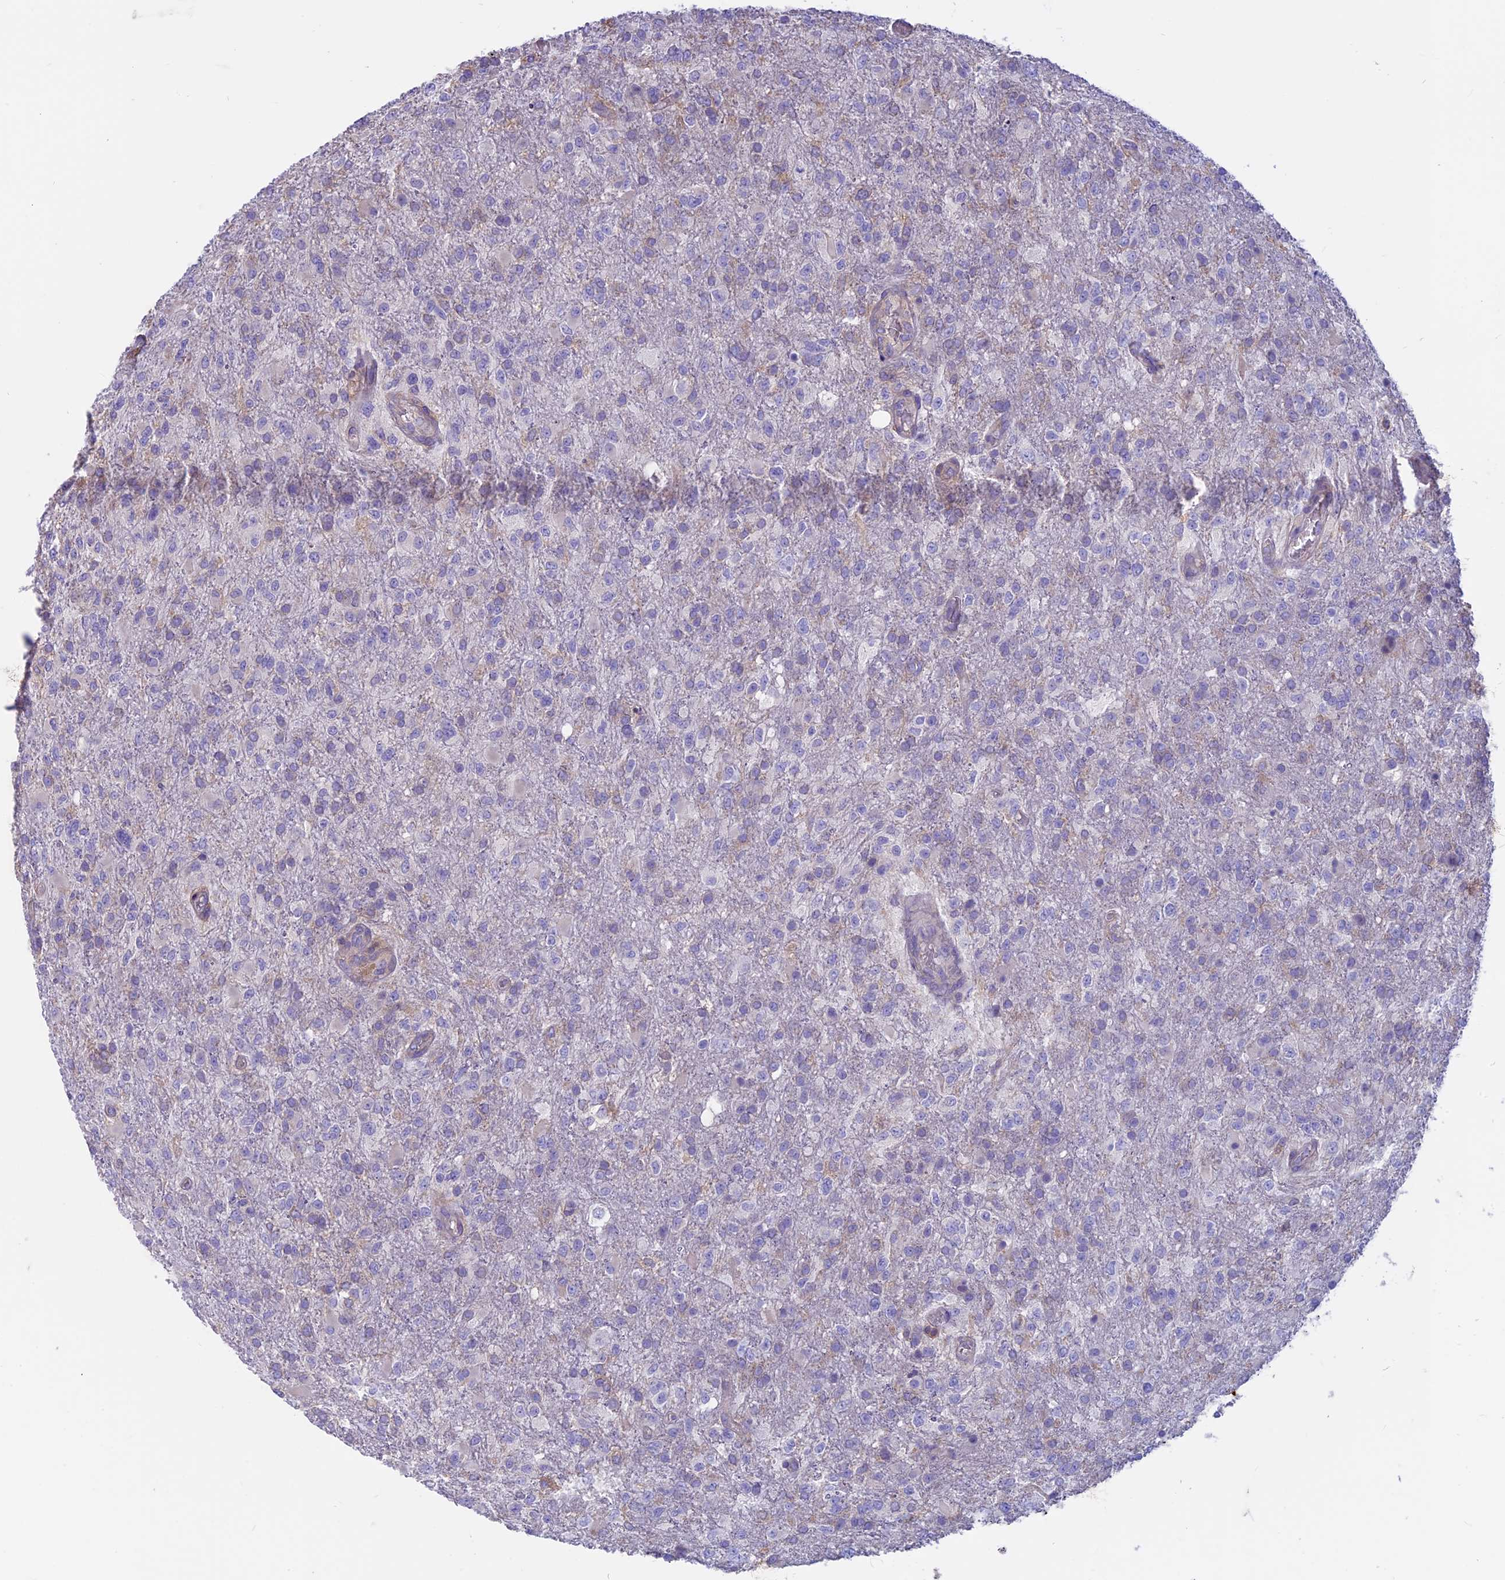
{"staining": {"intensity": "negative", "quantity": "none", "location": "none"}, "tissue": "glioma", "cell_type": "Tumor cells", "image_type": "cancer", "snomed": [{"axis": "morphology", "description": "Glioma, malignant, High grade"}, {"axis": "topography", "description": "Brain"}], "caption": "Immunohistochemistry (IHC) micrograph of human malignant high-grade glioma stained for a protein (brown), which displays no expression in tumor cells.", "gene": "CDAN1", "patient": {"sex": "female", "age": 74}}